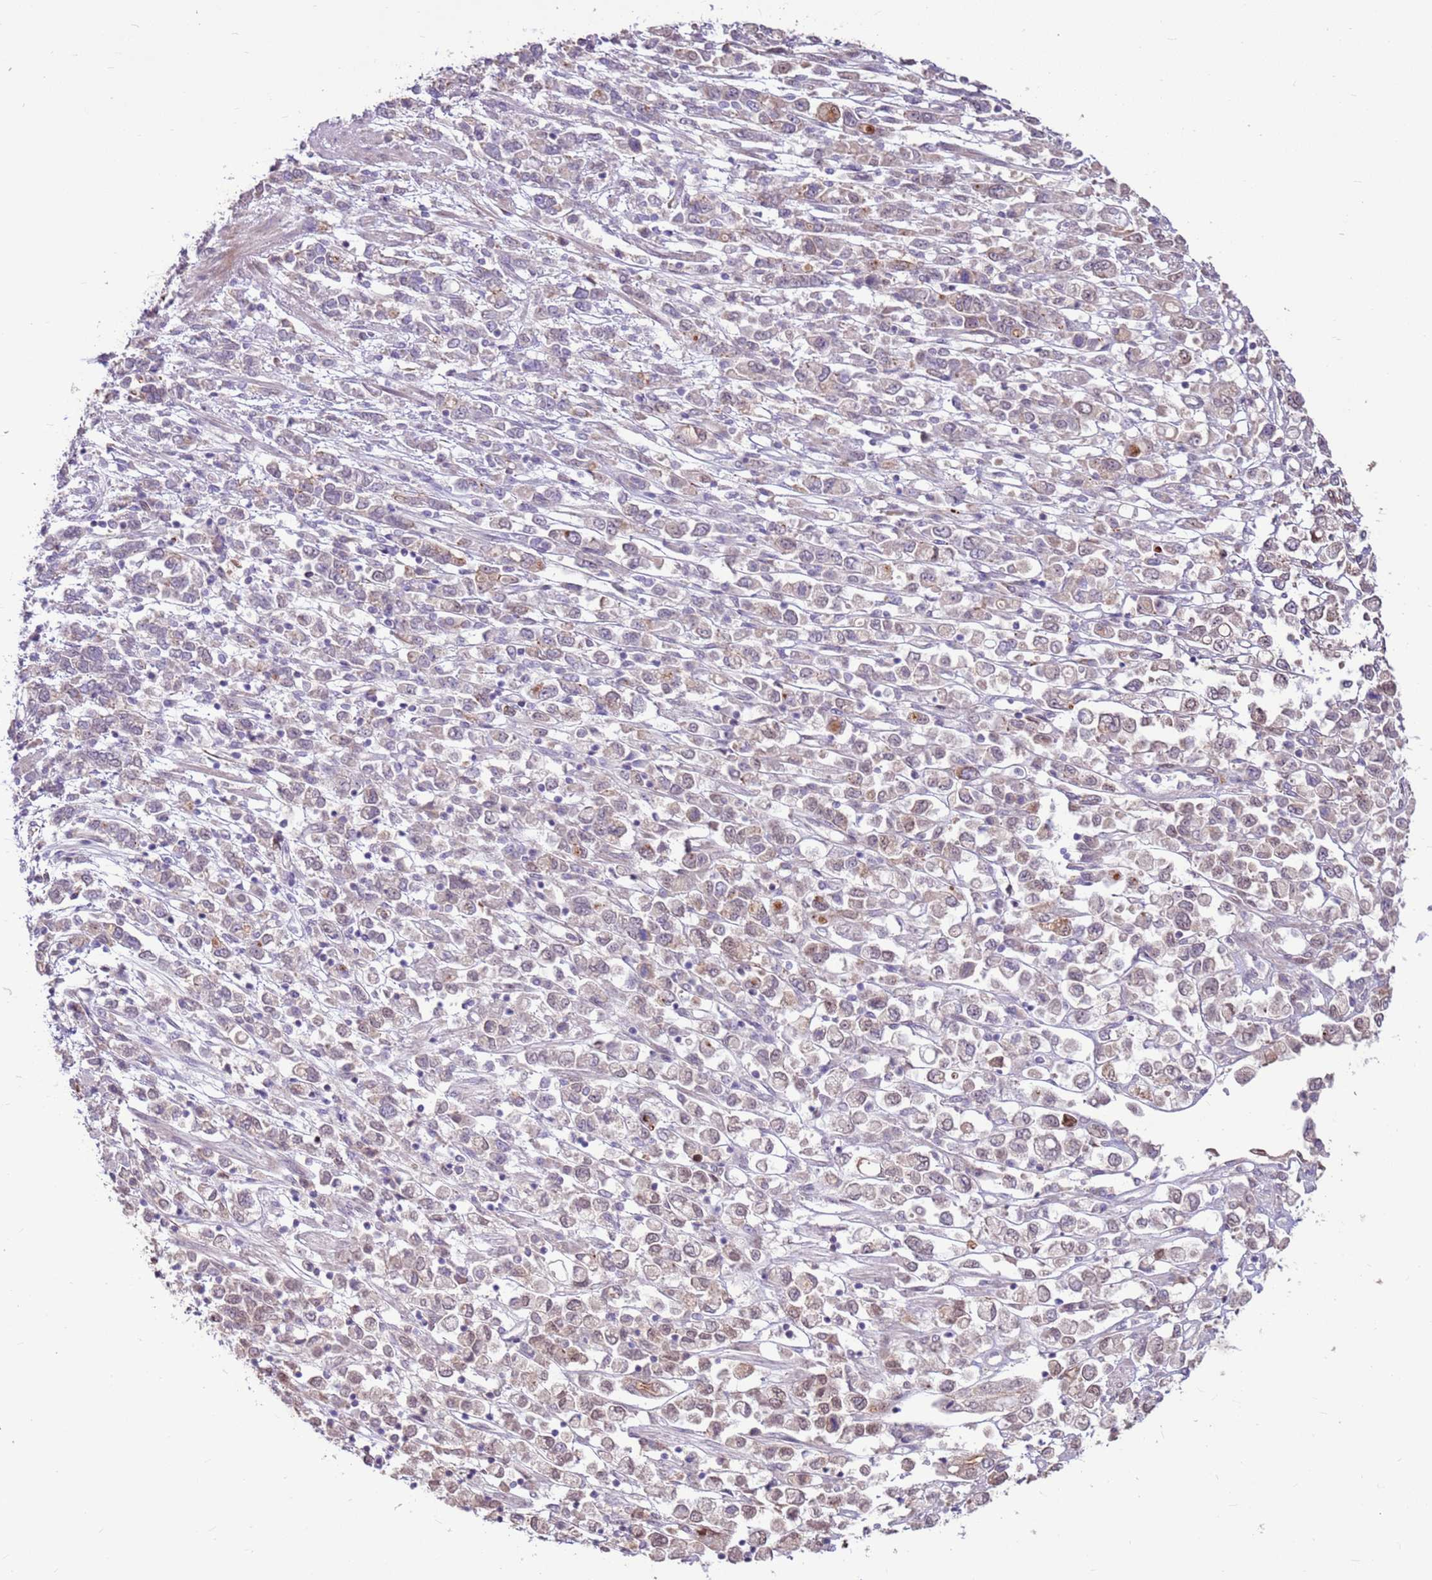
{"staining": {"intensity": "negative", "quantity": "none", "location": "none"}, "tissue": "stomach cancer", "cell_type": "Tumor cells", "image_type": "cancer", "snomed": [{"axis": "morphology", "description": "Adenocarcinoma, NOS"}, {"axis": "topography", "description": "Stomach"}], "caption": "This is an immunohistochemistry (IHC) micrograph of human stomach cancer (adenocarcinoma). There is no expression in tumor cells.", "gene": "LGI4", "patient": {"sex": "female", "age": 76}}